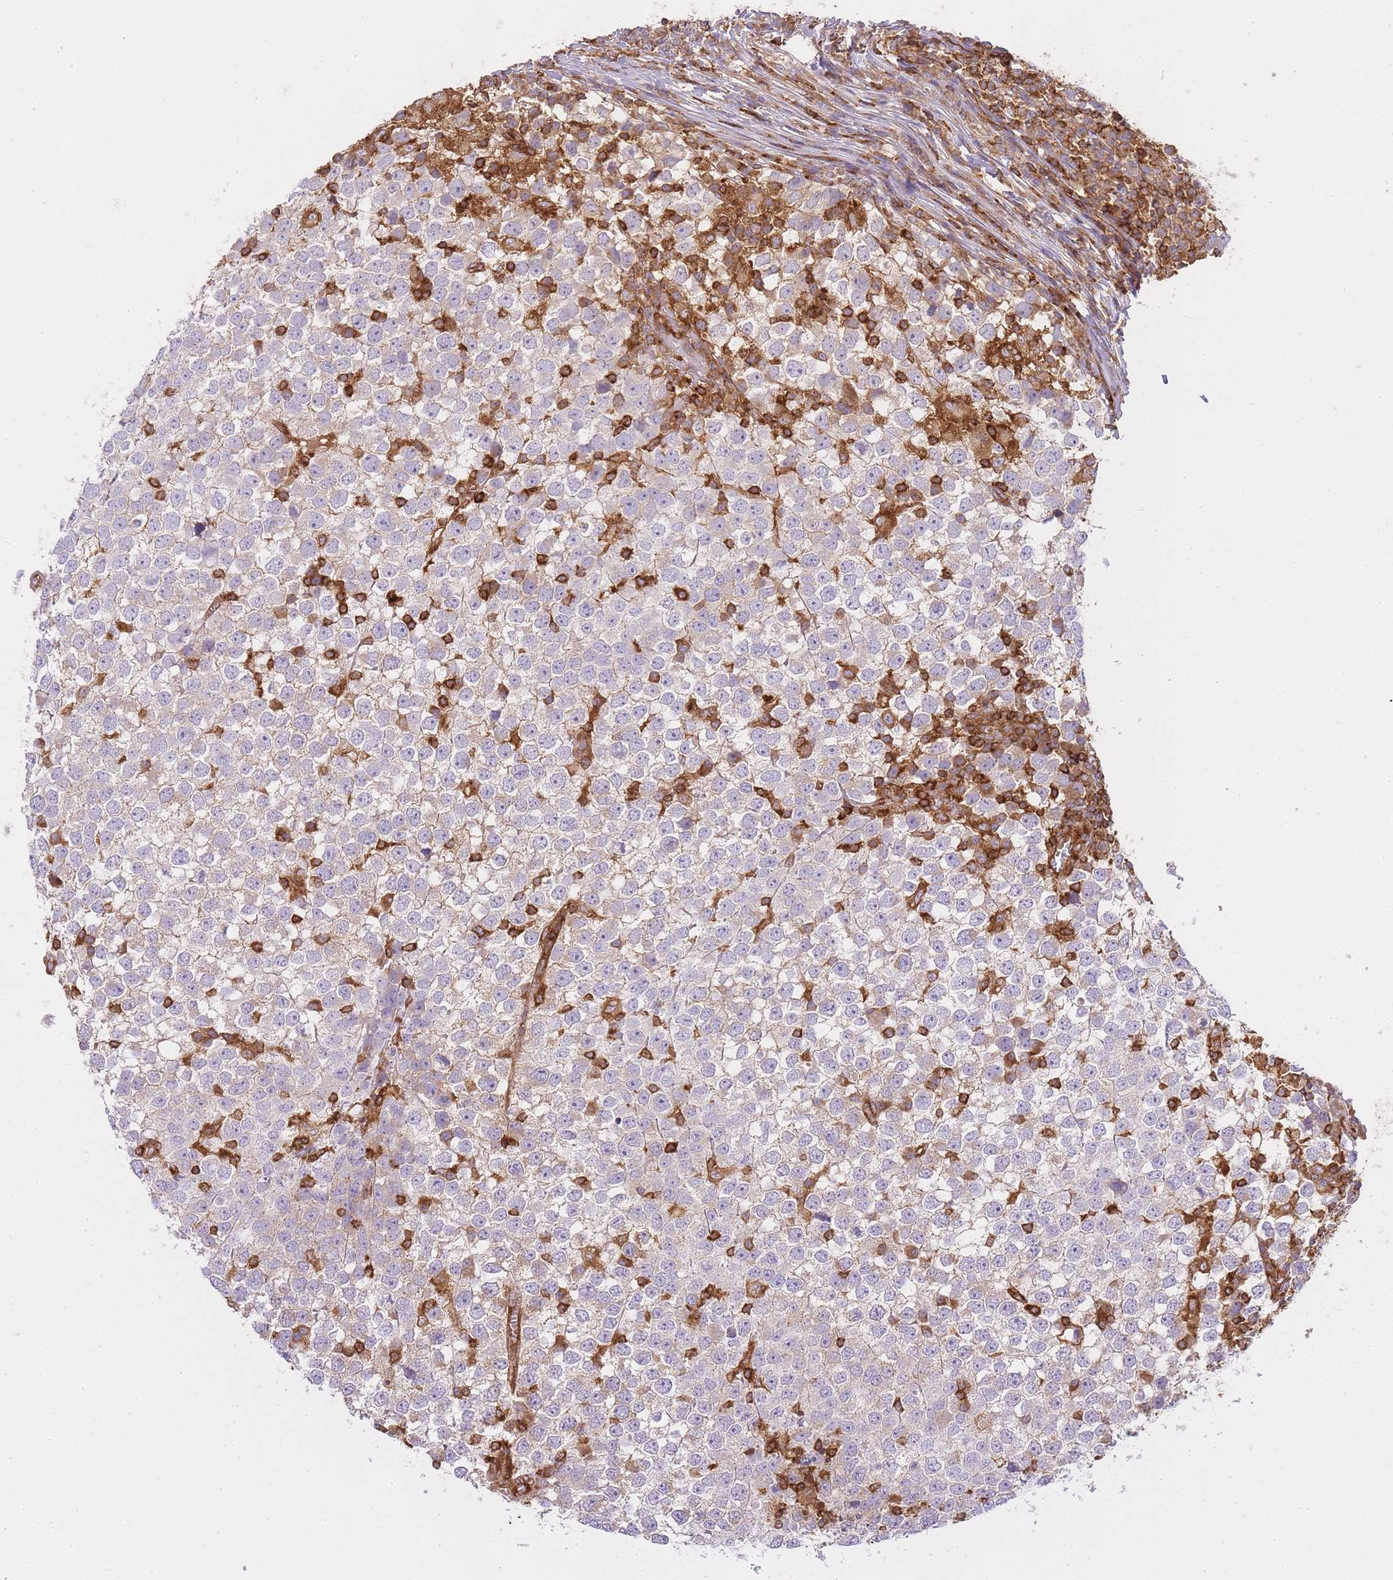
{"staining": {"intensity": "weak", "quantity": "25%-75%", "location": "cytoplasmic/membranous"}, "tissue": "testis cancer", "cell_type": "Tumor cells", "image_type": "cancer", "snomed": [{"axis": "morphology", "description": "Seminoma, NOS"}, {"axis": "topography", "description": "Testis"}], "caption": "Tumor cells show low levels of weak cytoplasmic/membranous staining in approximately 25%-75% of cells in human seminoma (testis). (DAB IHC with brightfield microscopy, high magnification).", "gene": "MSN", "patient": {"sex": "male", "age": 65}}